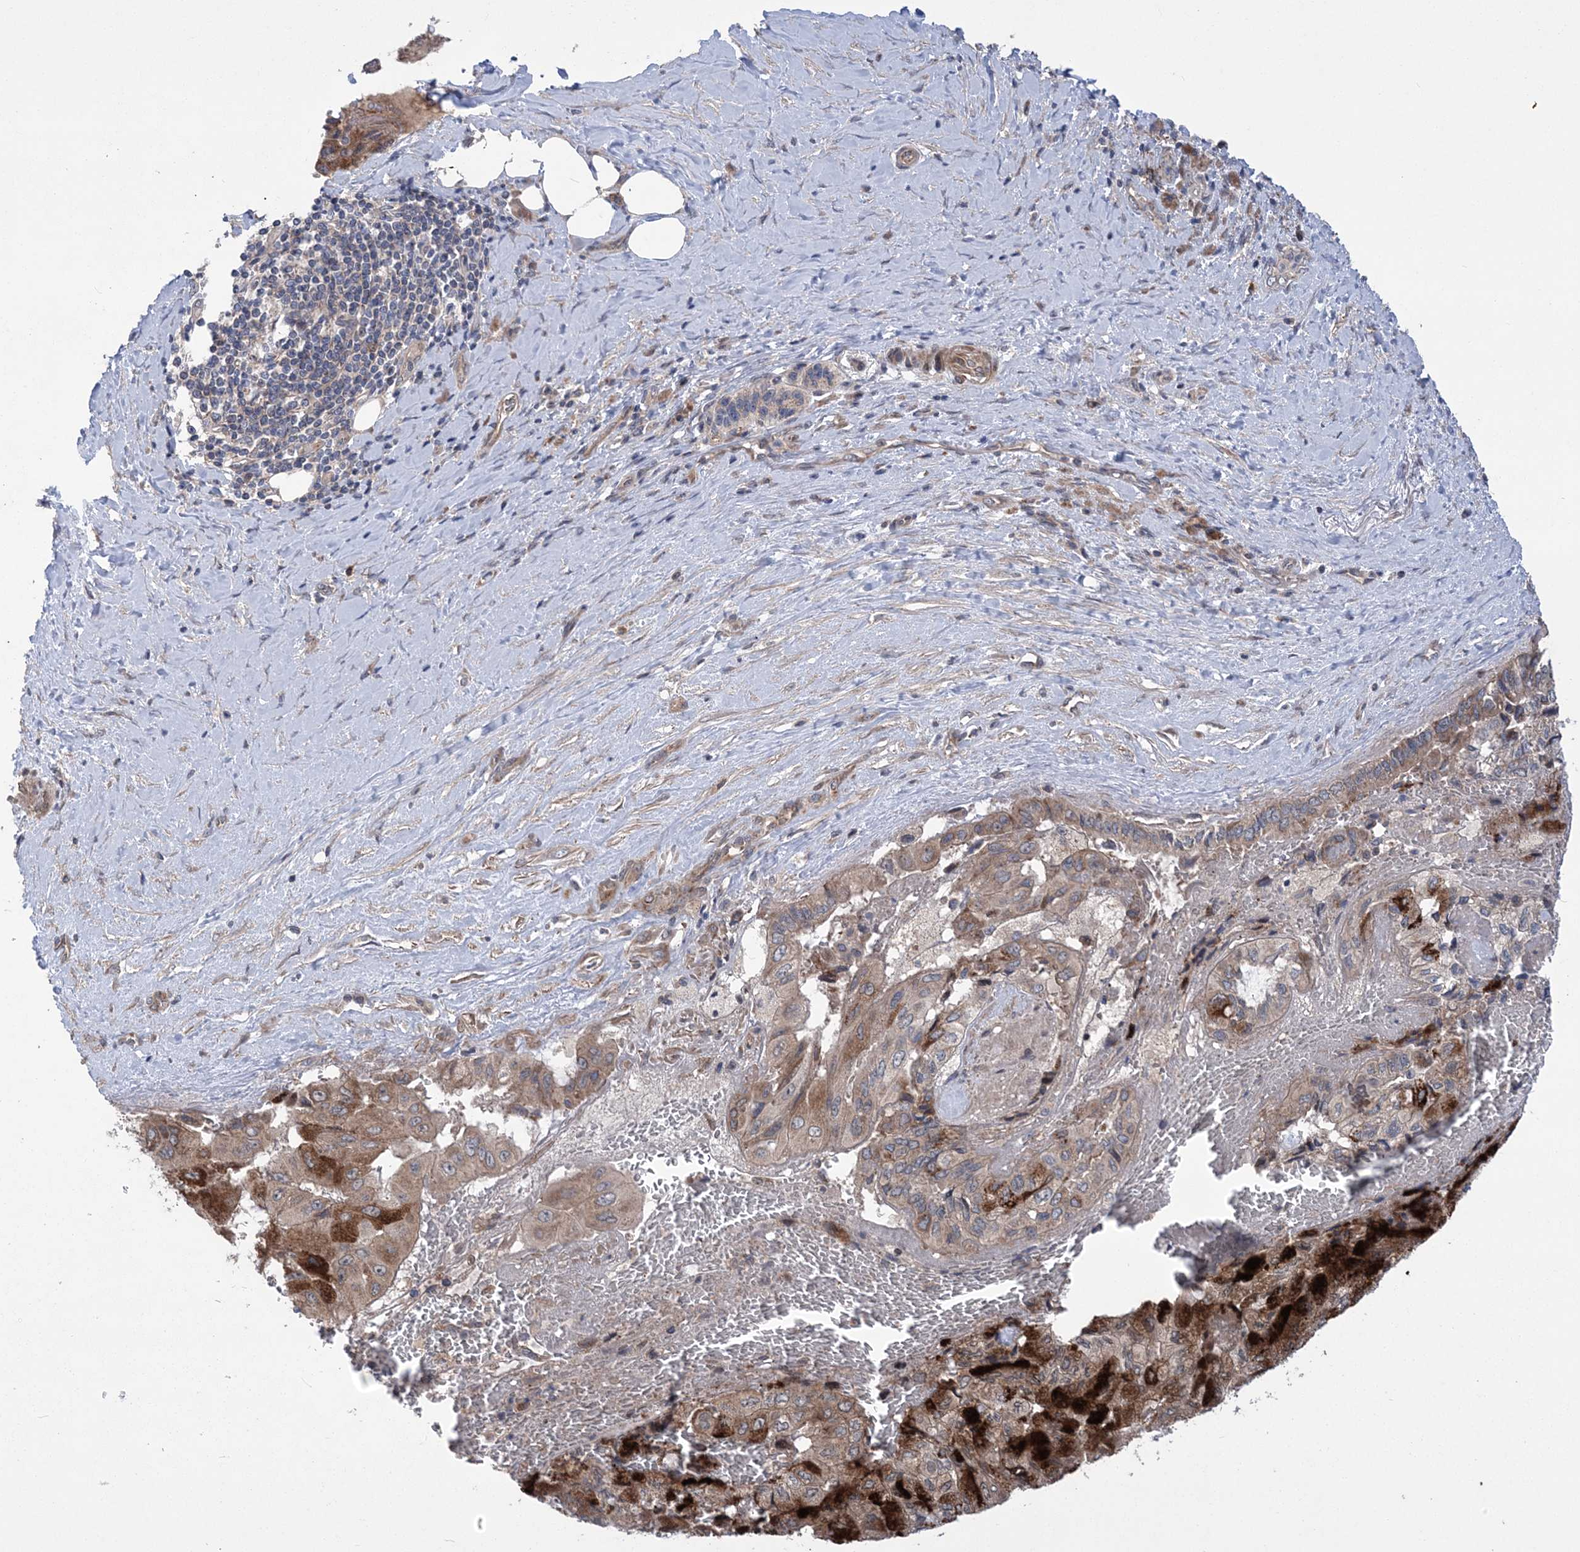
{"staining": {"intensity": "strong", "quantity": "25%-75%", "location": "cytoplasmic/membranous"}, "tissue": "pancreatic cancer", "cell_type": "Tumor cells", "image_type": "cancer", "snomed": [{"axis": "morphology", "description": "Adenocarcinoma, NOS"}, {"axis": "topography", "description": "Pancreas"}], "caption": "A histopathology image of human pancreatic adenocarcinoma stained for a protein exhibits strong cytoplasmic/membranous brown staining in tumor cells. (DAB IHC, brown staining for protein, blue staining for nuclei).", "gene": "MTRF1L", "patient": {"sex": "male", "age": 51}}